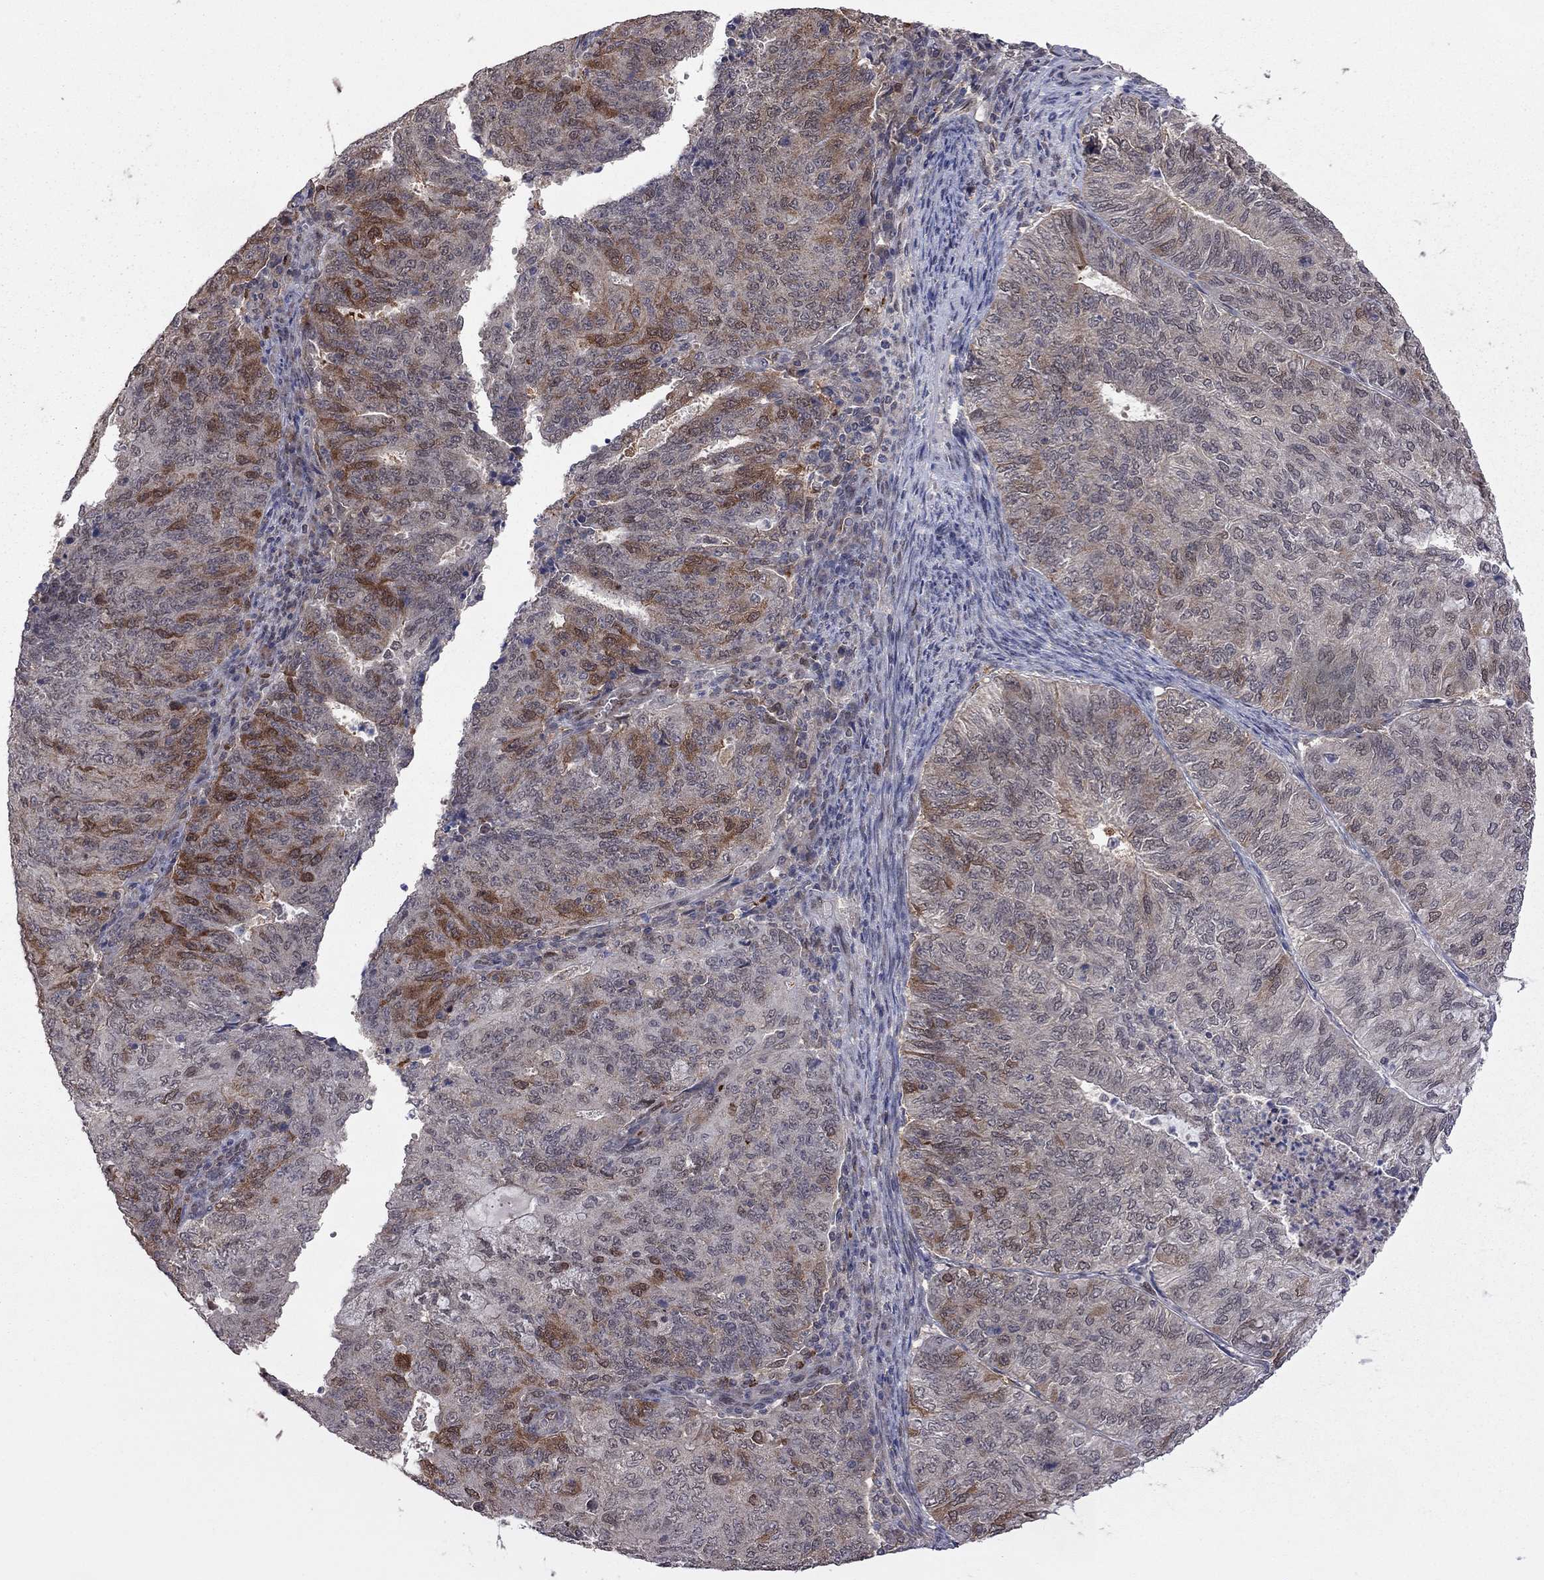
{"staining": {"intensity": "strong", "quantity": "<25%", "location": "cytoplasmic/membranous"}, "tissue": "endometrial cancer", "cell_type": "Tumor cells", "image_type": "cancer", "snomed": [{"axis": "morphology", "description": "Adenocarcinoma, NOS"}, {"axis": "topography", "description": "Endometrium"}], "caption": "A photomicrograph of endometrial cancer stained for a protein reveals strong cytoplasmic/membranous brown staining in tumor cells. (IHC, brightfield microscopy, high magnification).", "gene": "GPAA1", "patient": {"sex": "female", "age": 82}}